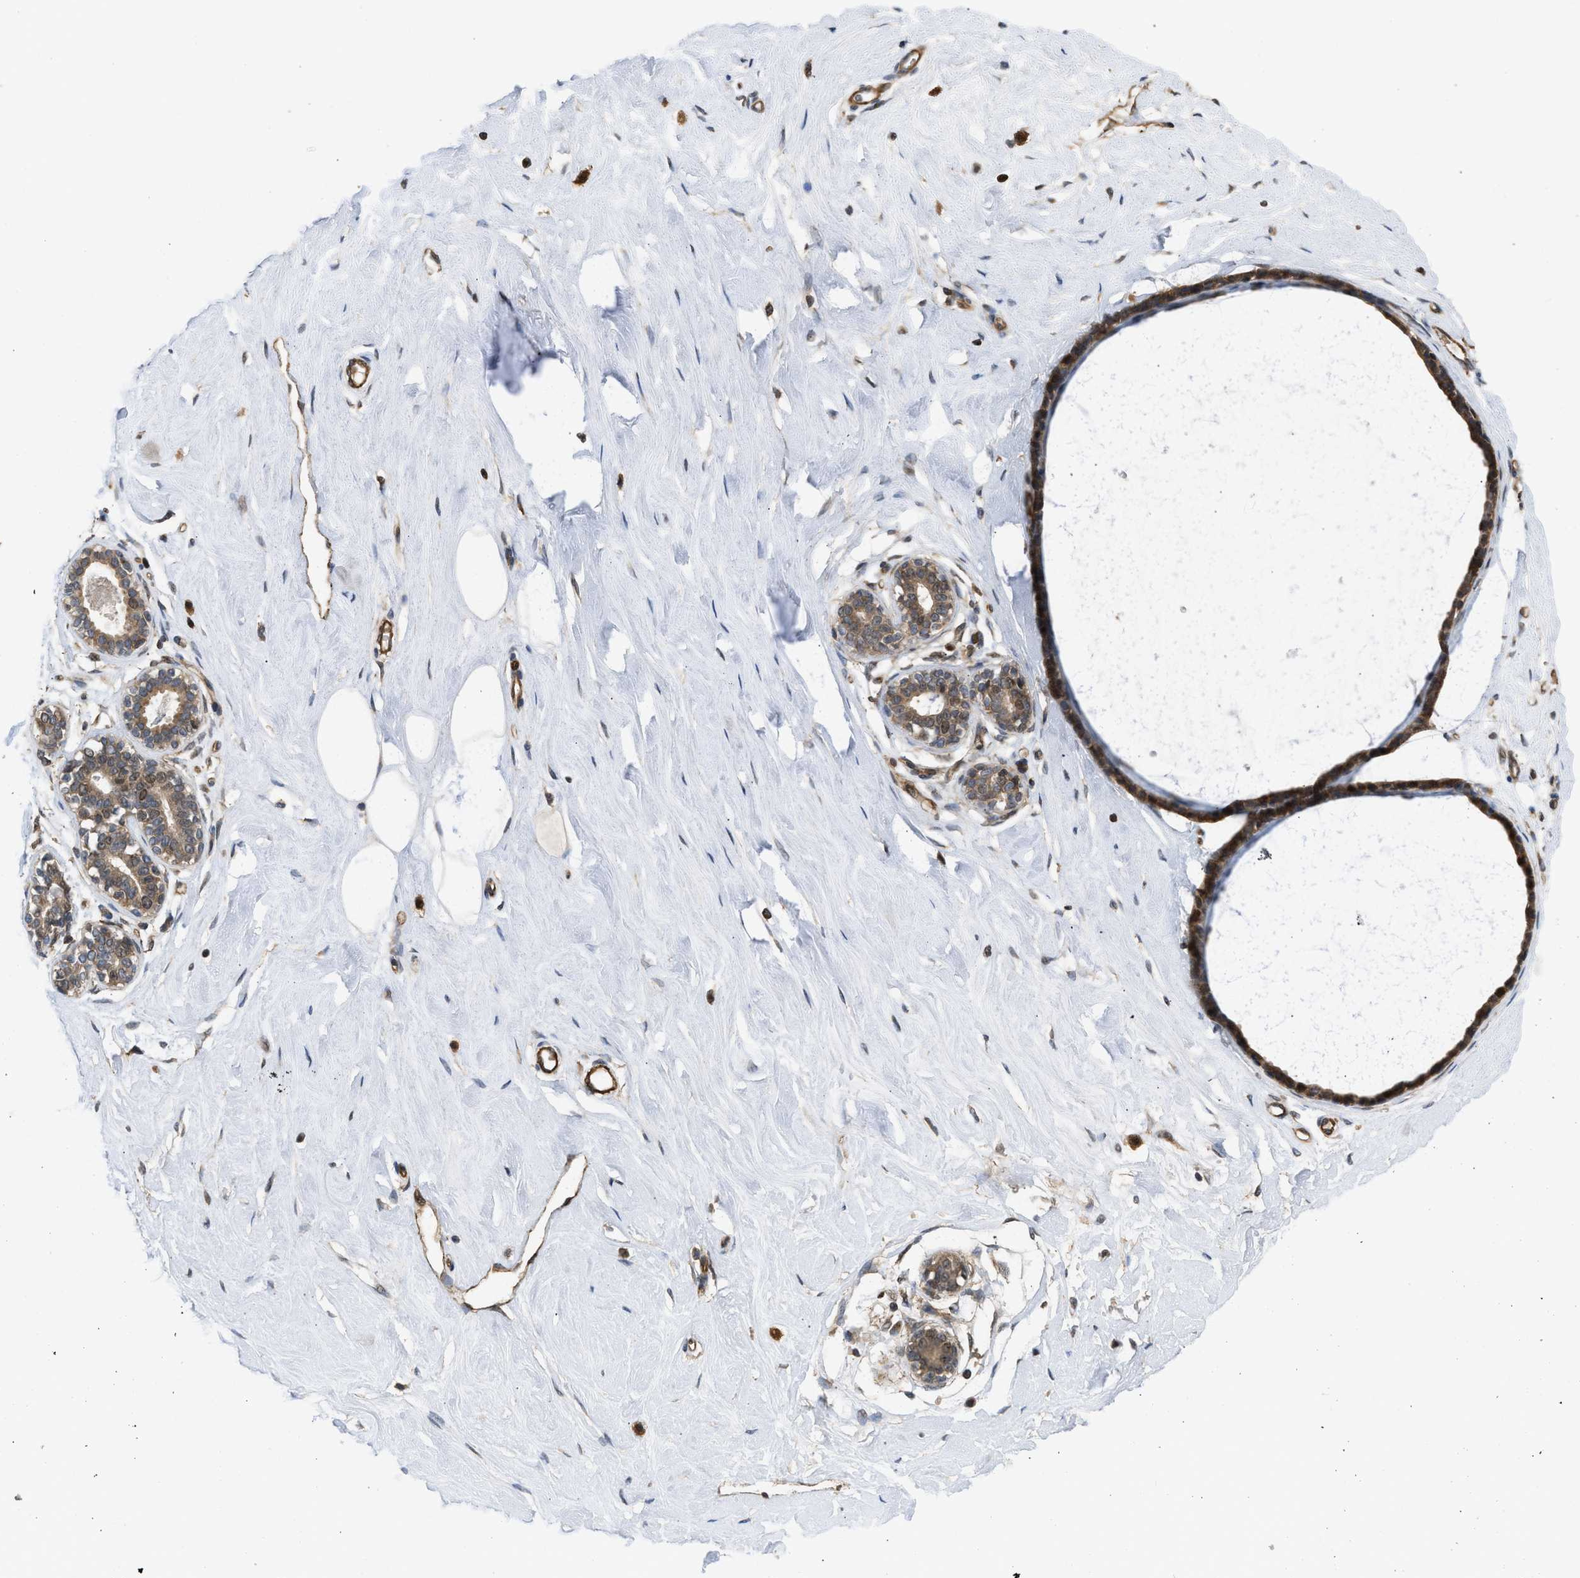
{"staining": {"intensity": "negative", "quantity": "none", "location": "none"}, "tissue": "breast", "cell_type": "Adipocytes", "image_type": "normal", "snomed": [{"axis": "morphology", "description": "Normal tissue, NOS"}, {"axis": "topography", "description": "Breast"}], "caption": "Adipocytes show no significant expression in normal breast. (Immunohistochemistry (ihc), brightfield microscopy, high magnification).", "gene": "GPATCH2L", "patient": {"sex": "female", "age": 23}}